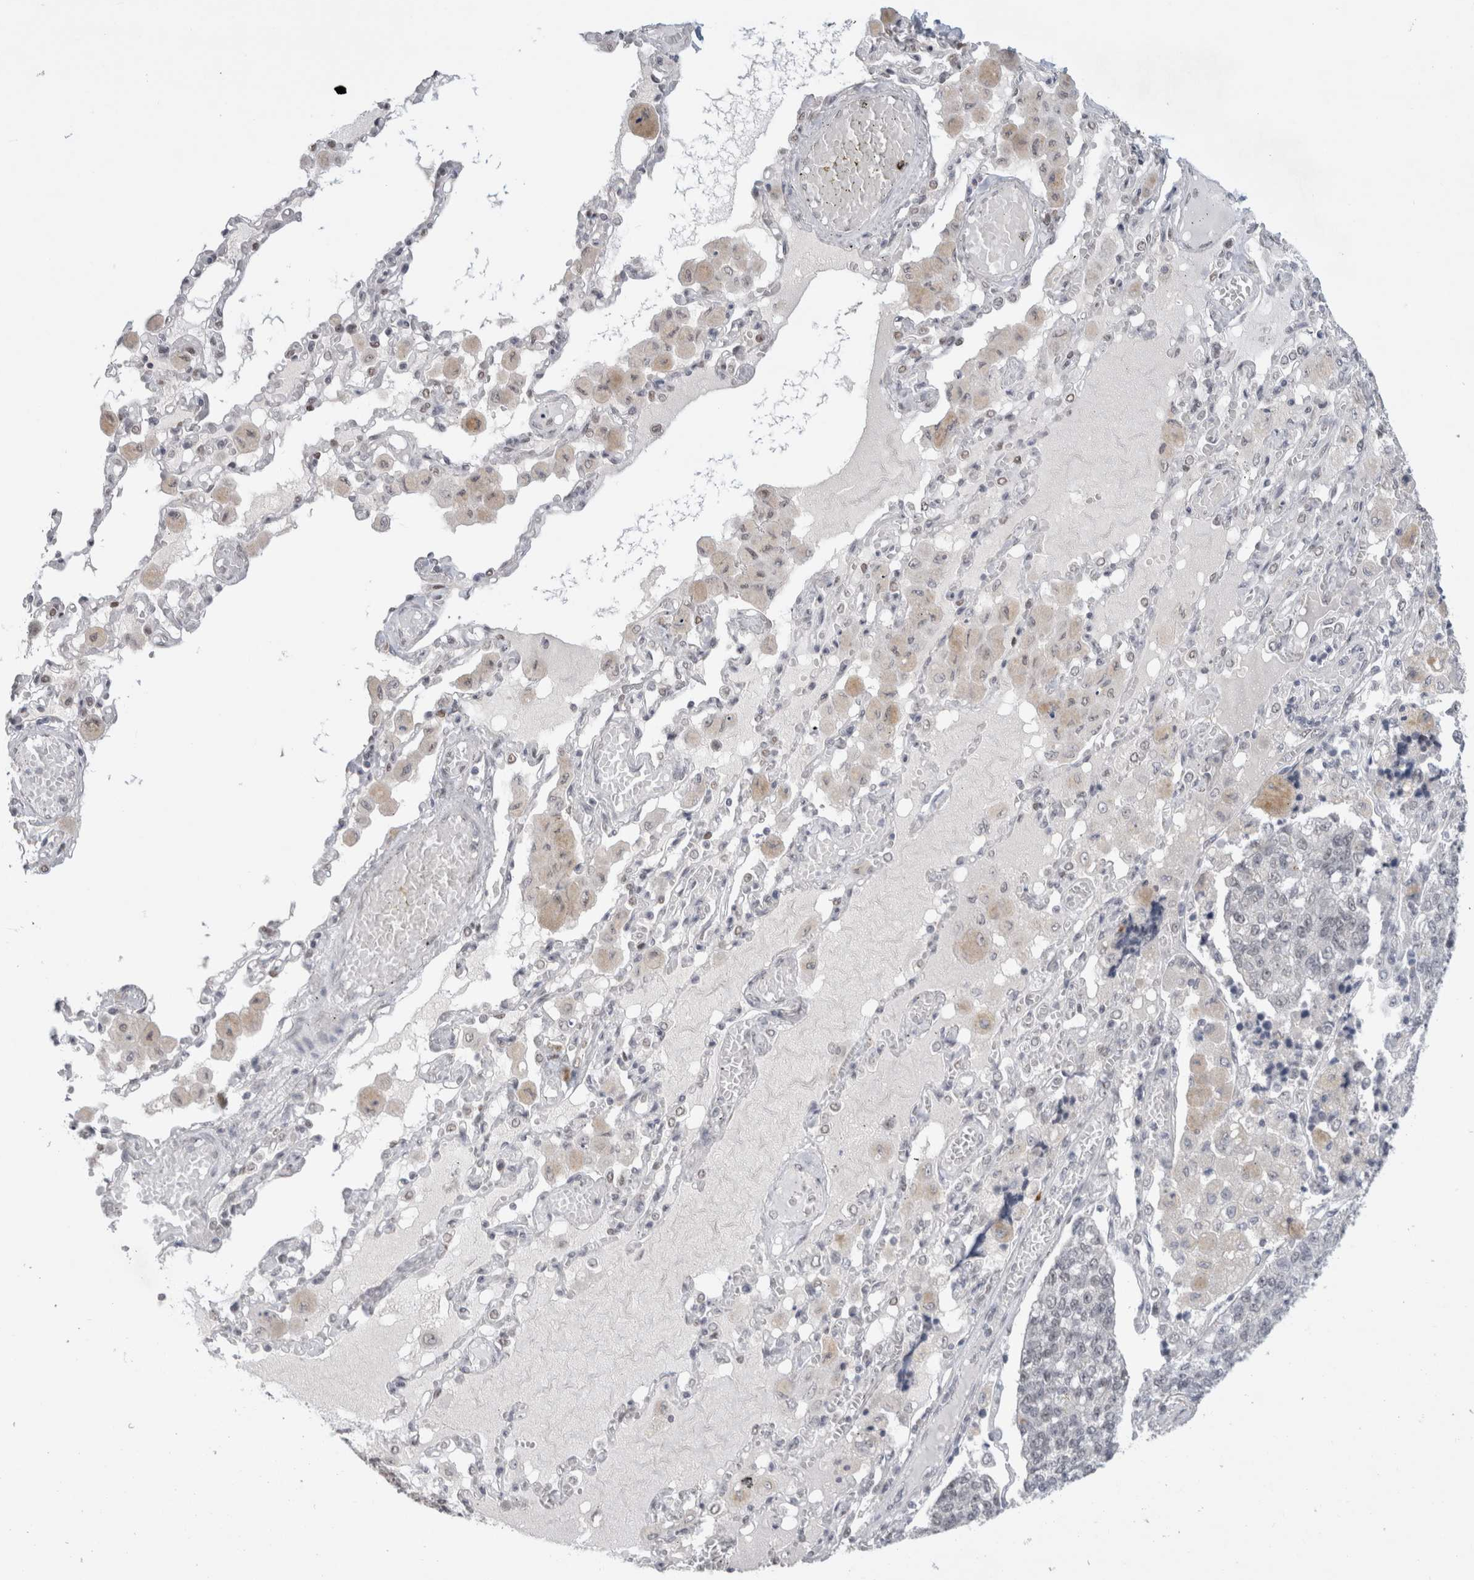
{"staining": {"intensity": "negative", "quantity": "none", "location": "none"}, "tissue": "lung cancer", "cell_type": "Tumor cells", "image_type": "cancer", "snomed": [{"axis": "morphology", "description": "Adenocarcinoma, NOS"}, {"axis": "topography", "description": "Lung"}], "caption": "The photomicrograph exhibits no significant expression in tumor cells of adenocarcinoma (lung). Nuclei are stained in blue.", "gene": "RECQL4", "patient": {"sex": "male", "age": 49}}